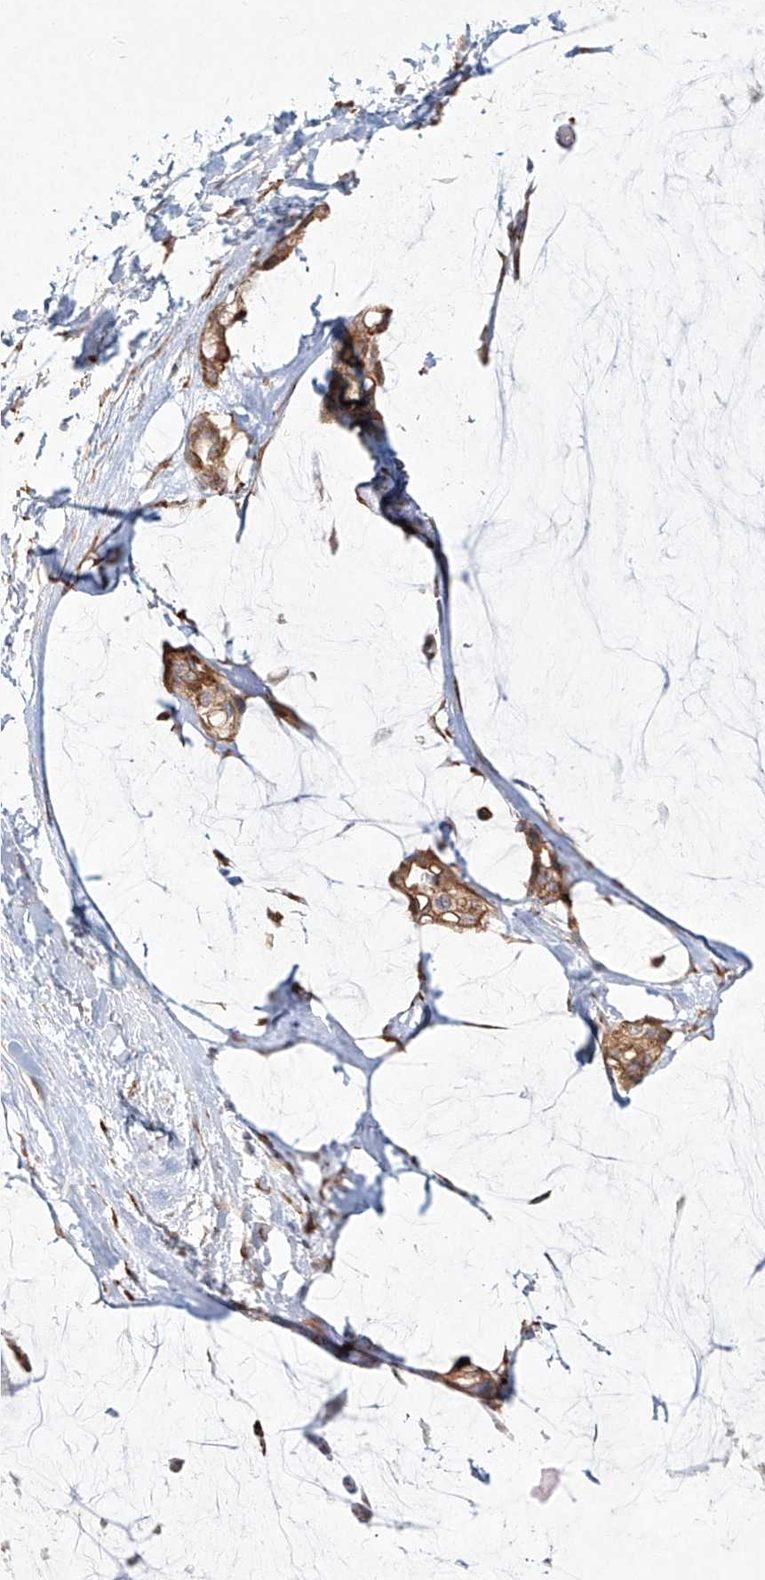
{"staining": {"intensity": "moderate", "quantity": ">75%", "location": "cytoplasmic/membranous"}, "tissue": "ovarian cancer", "cell_type": "Tumor cells", "image_type": "cancer", "snomed": [{"axis": "morphology", "description": "Cystadenocarcinoma, mucinous, NOS"}, {"axis": "topography", "description": "Ovary"}], "caption": "There is medium levels of moderate cytoplasmic/membranous positivity in tumor cells of ovarian cancer, as demonstrated by immunohistochemical staining (brown color).", "gene": "CD209", "patient": {"sex": "female", "age": 39}}